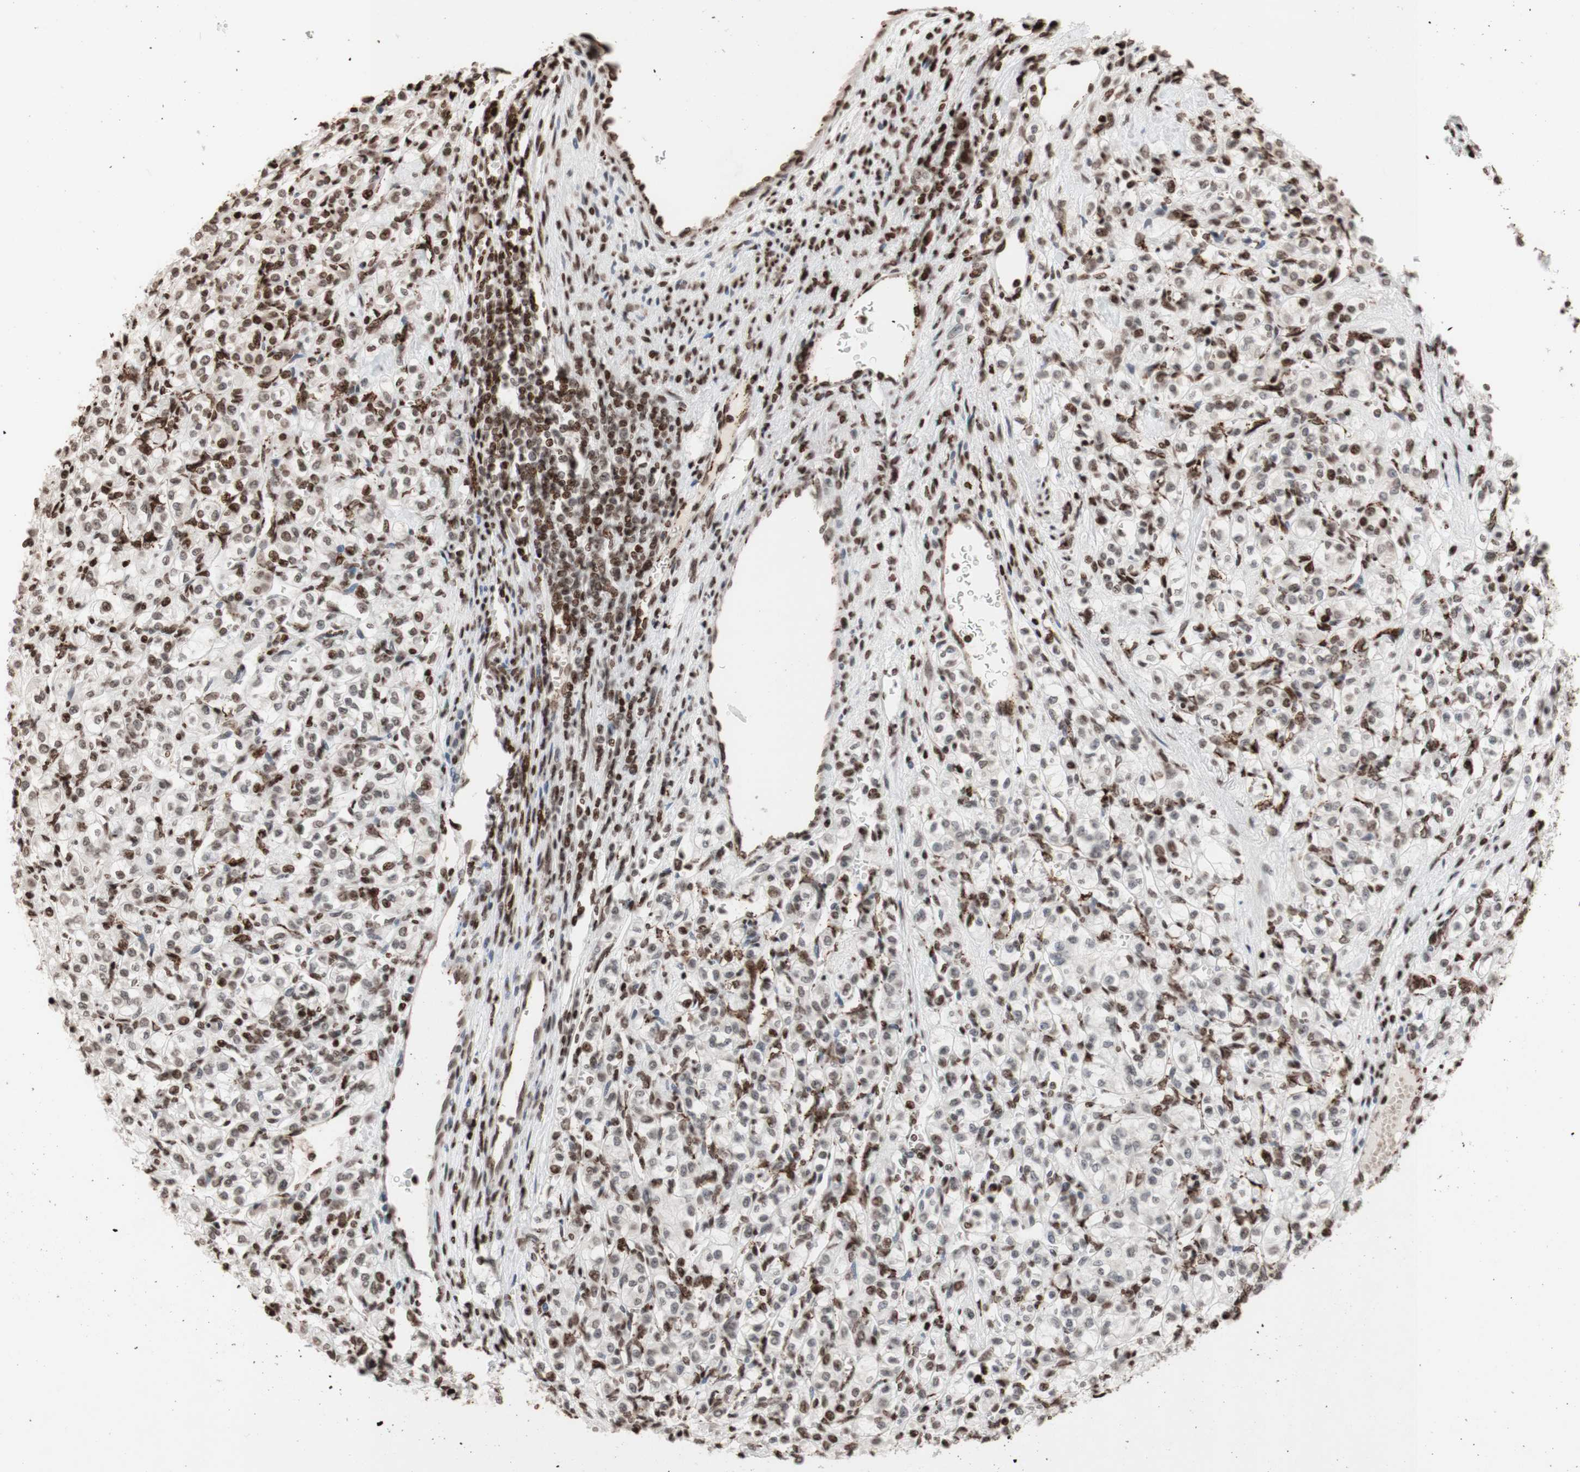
{"staining": {"intensity": "negative", "quantity": "none", "location": "none"}, "tissue": "renal cancer", "cell_type": "Tumor cells", "image_type": "cancer", "snomed": [{"axis": "morphology", "description": "Adenocarcinoma, NOS"}, {"axis": "topography", "description": "Kidney"}], "caption": "DAB immunohistochemical staining of human renal cancer (adenocarcinoma) shows no significant expression in tumor cells. Nuclei are stained in blue.", "gene": "NCAPD2", "patient": {"sex": "male", "age": 77}}